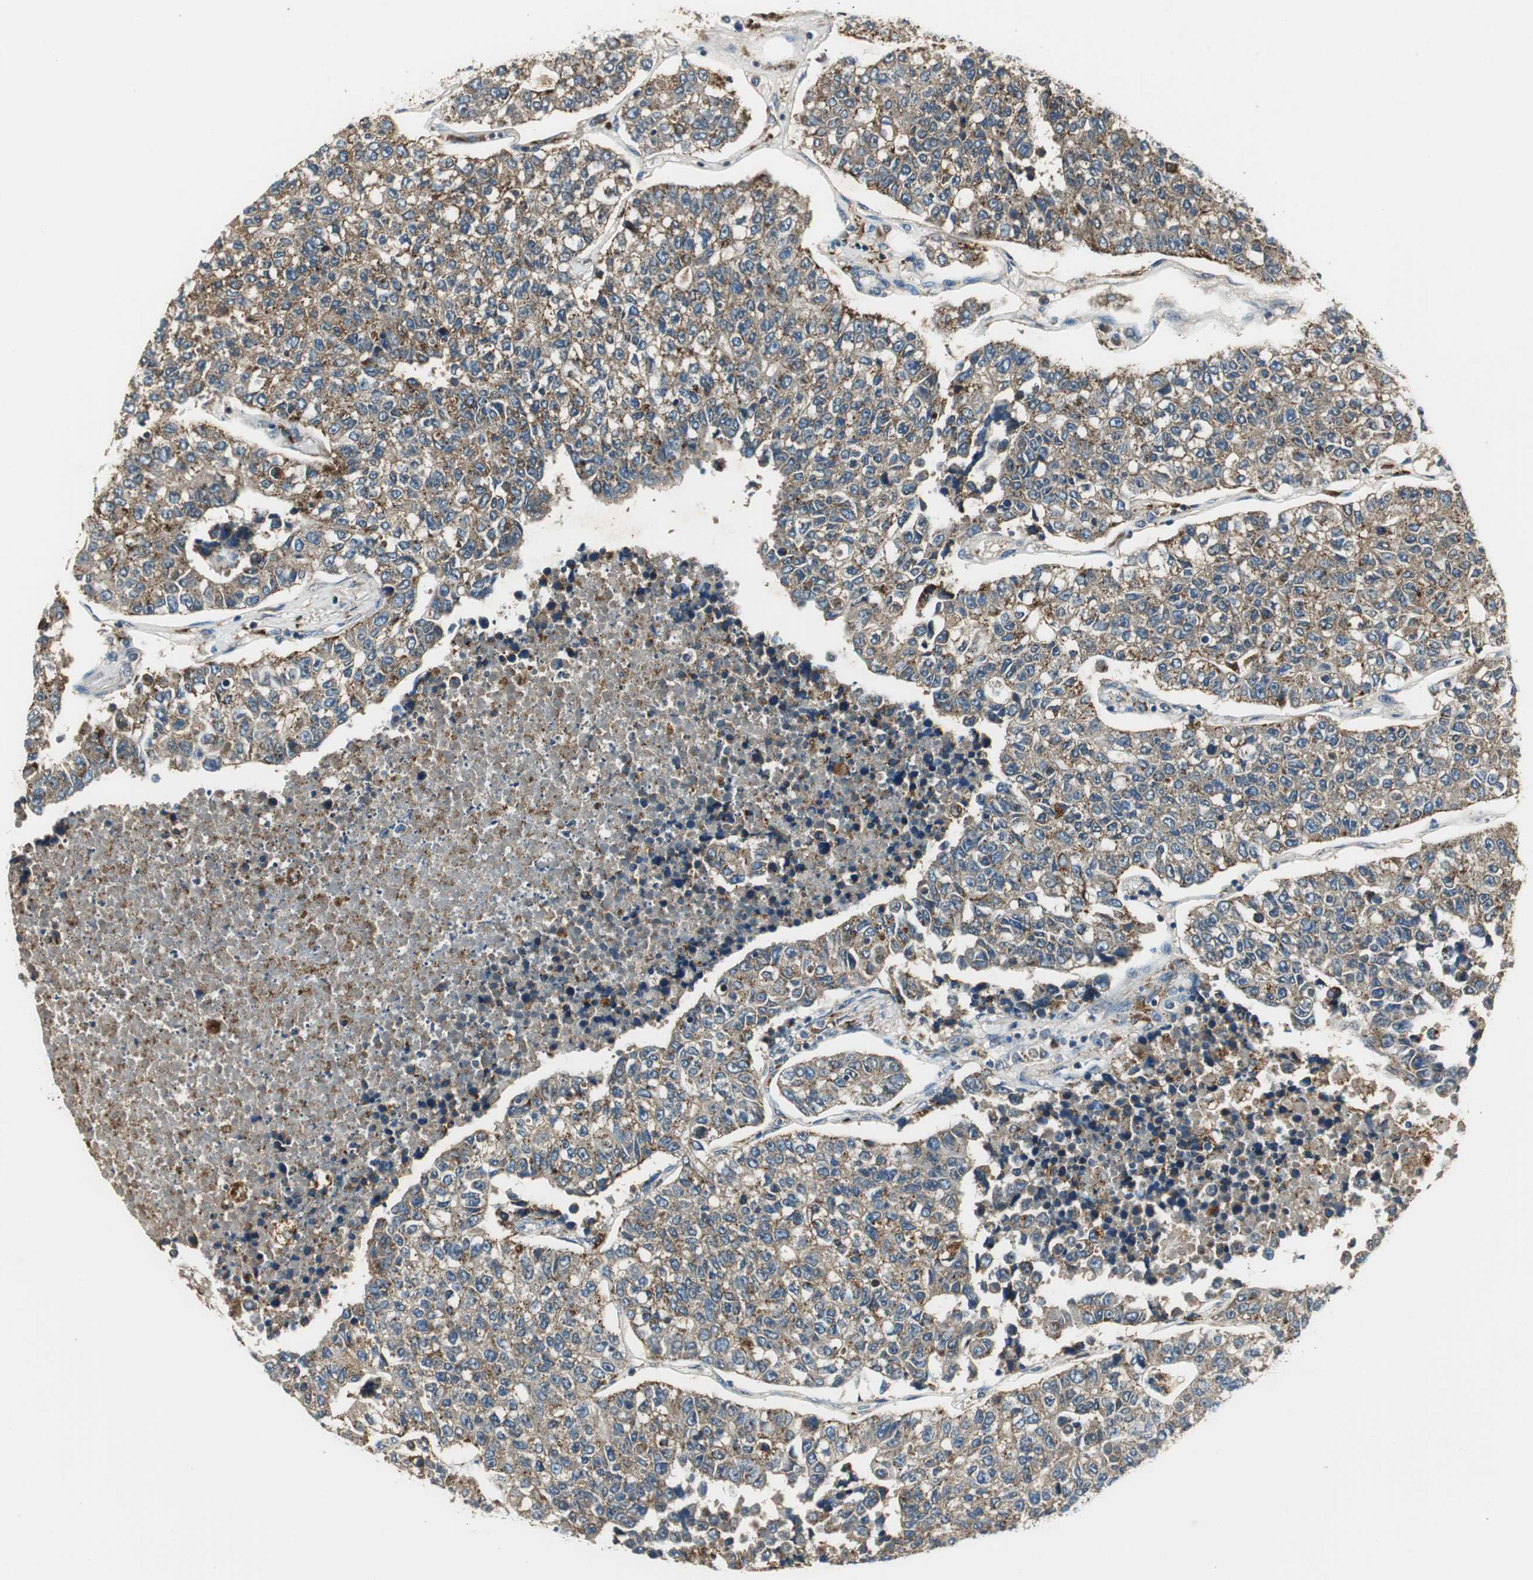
{"staining": {"intensity": "moderate", "quantity": ">75%", "location": "cytoplasmic/membranous"}, "tissue": "lung cancer", "cell_type": "Tumor cells", "image_type": "cancer", "snomed": [{"axis": "morphology", "description": "Adenocarcinoma, NOS"}, {"axis": "topography", "description": "Lung"}], "caption": "A brown stain highlights moderate cytoplasmic/membranous staining of a protein in human lung adenocarcinoma tumor cells.", "gene": "NIT1", "patient": {"sex": "male", "age": 49}}